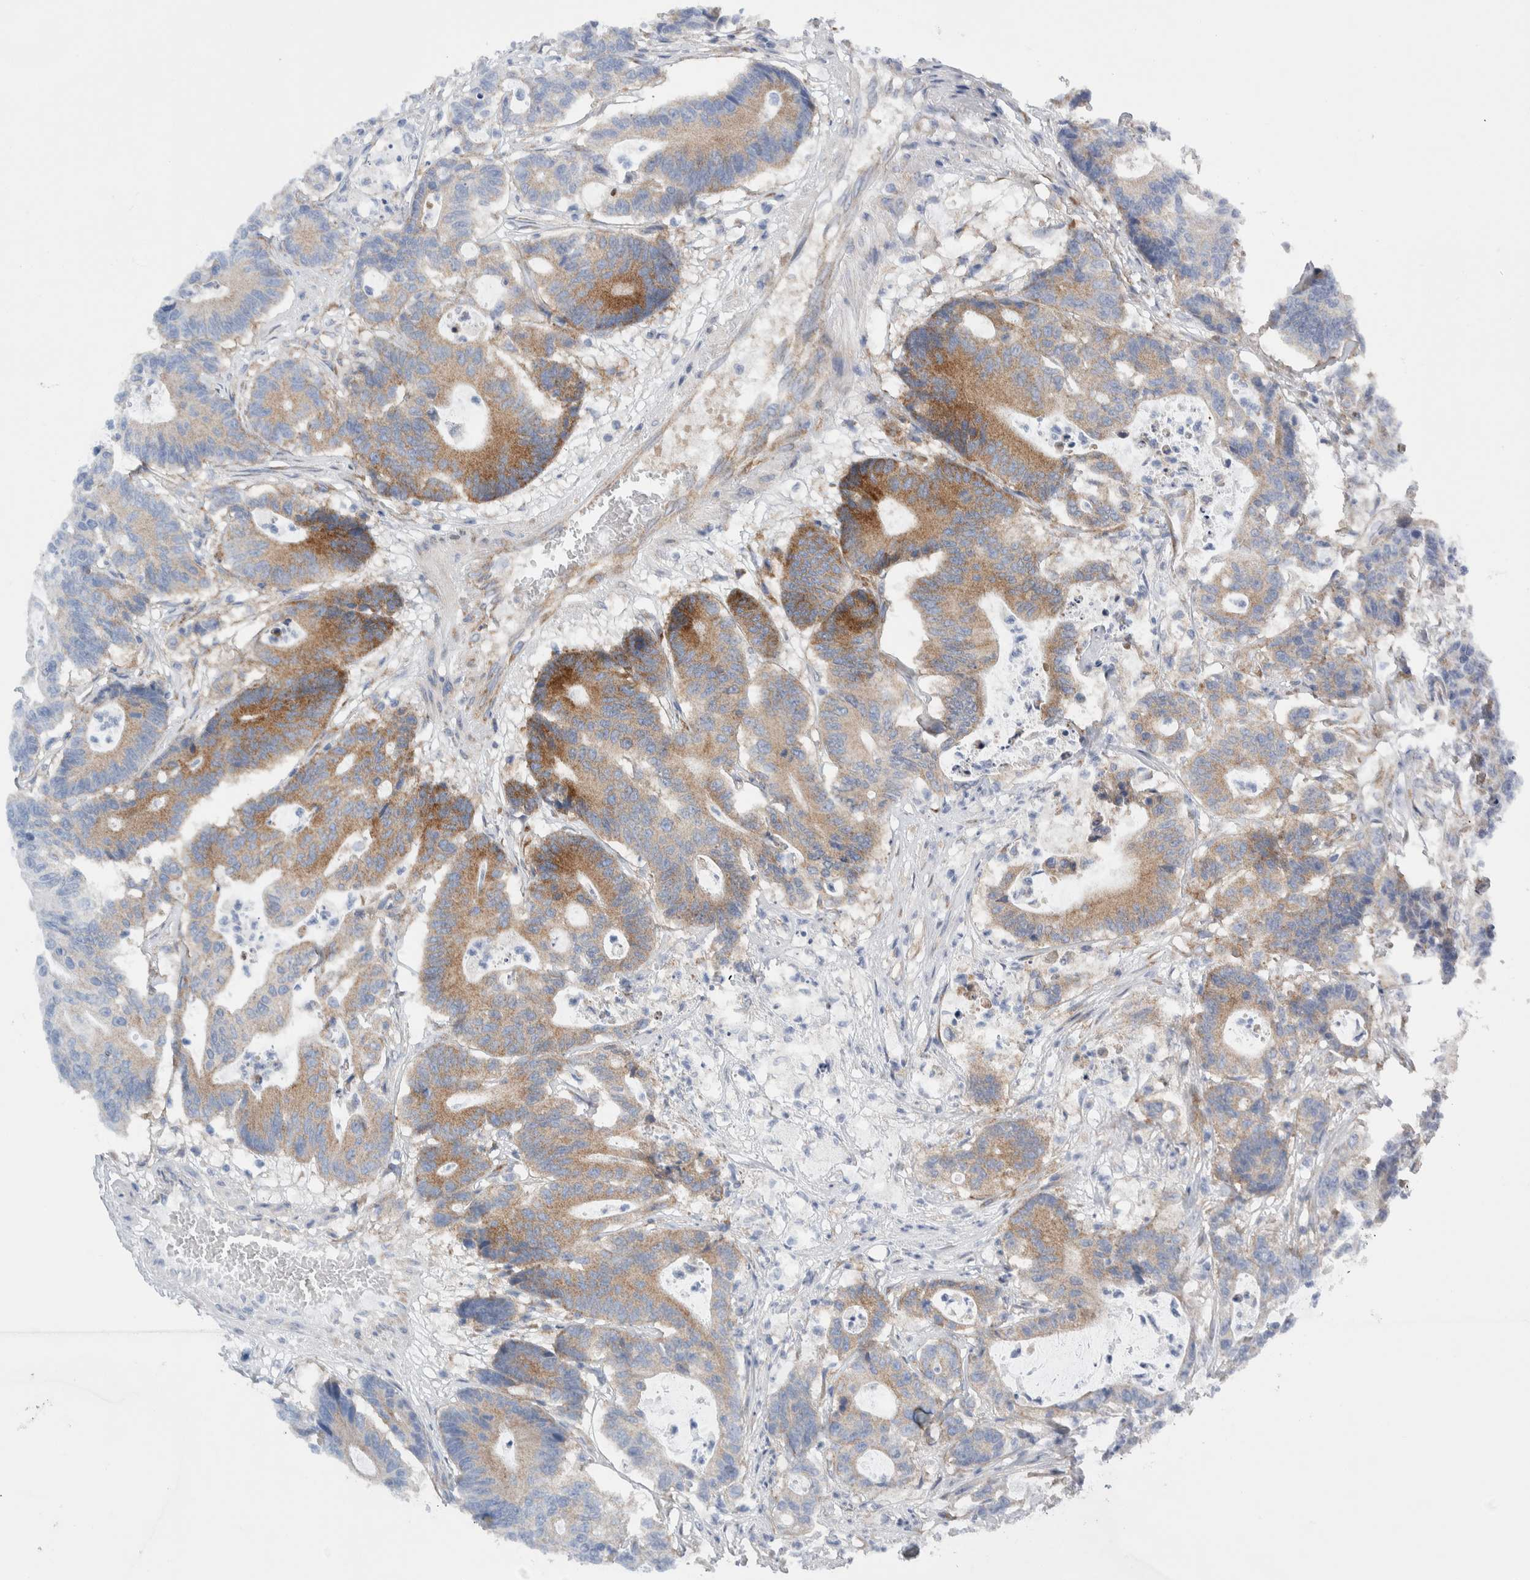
{"staining": {"intensity": "moderate", "quantity": "25%-75%", "location": "cytoplasmic/membranous"}, "tissue": "colorectal cancer", "cell_type": "Tumor cells", "image_type": "cancer", "snomed": [{"axis": "morphology", "description": "Adenocarcinoma, NOS"}, {"axis": "topography", "description": "Colon"}], "caption": "Immunohistochemistry (IHC) (DAB (3,3'-diaminobenzidine)) staining of human colorectal cancer (adenocarcinoma) exhibits moderate cytoplasmic/membranous protein positivity in about 25%-75% of tumor cells.", "gene": "RACK1", "patient": {"sex": "female", "age": 84}}